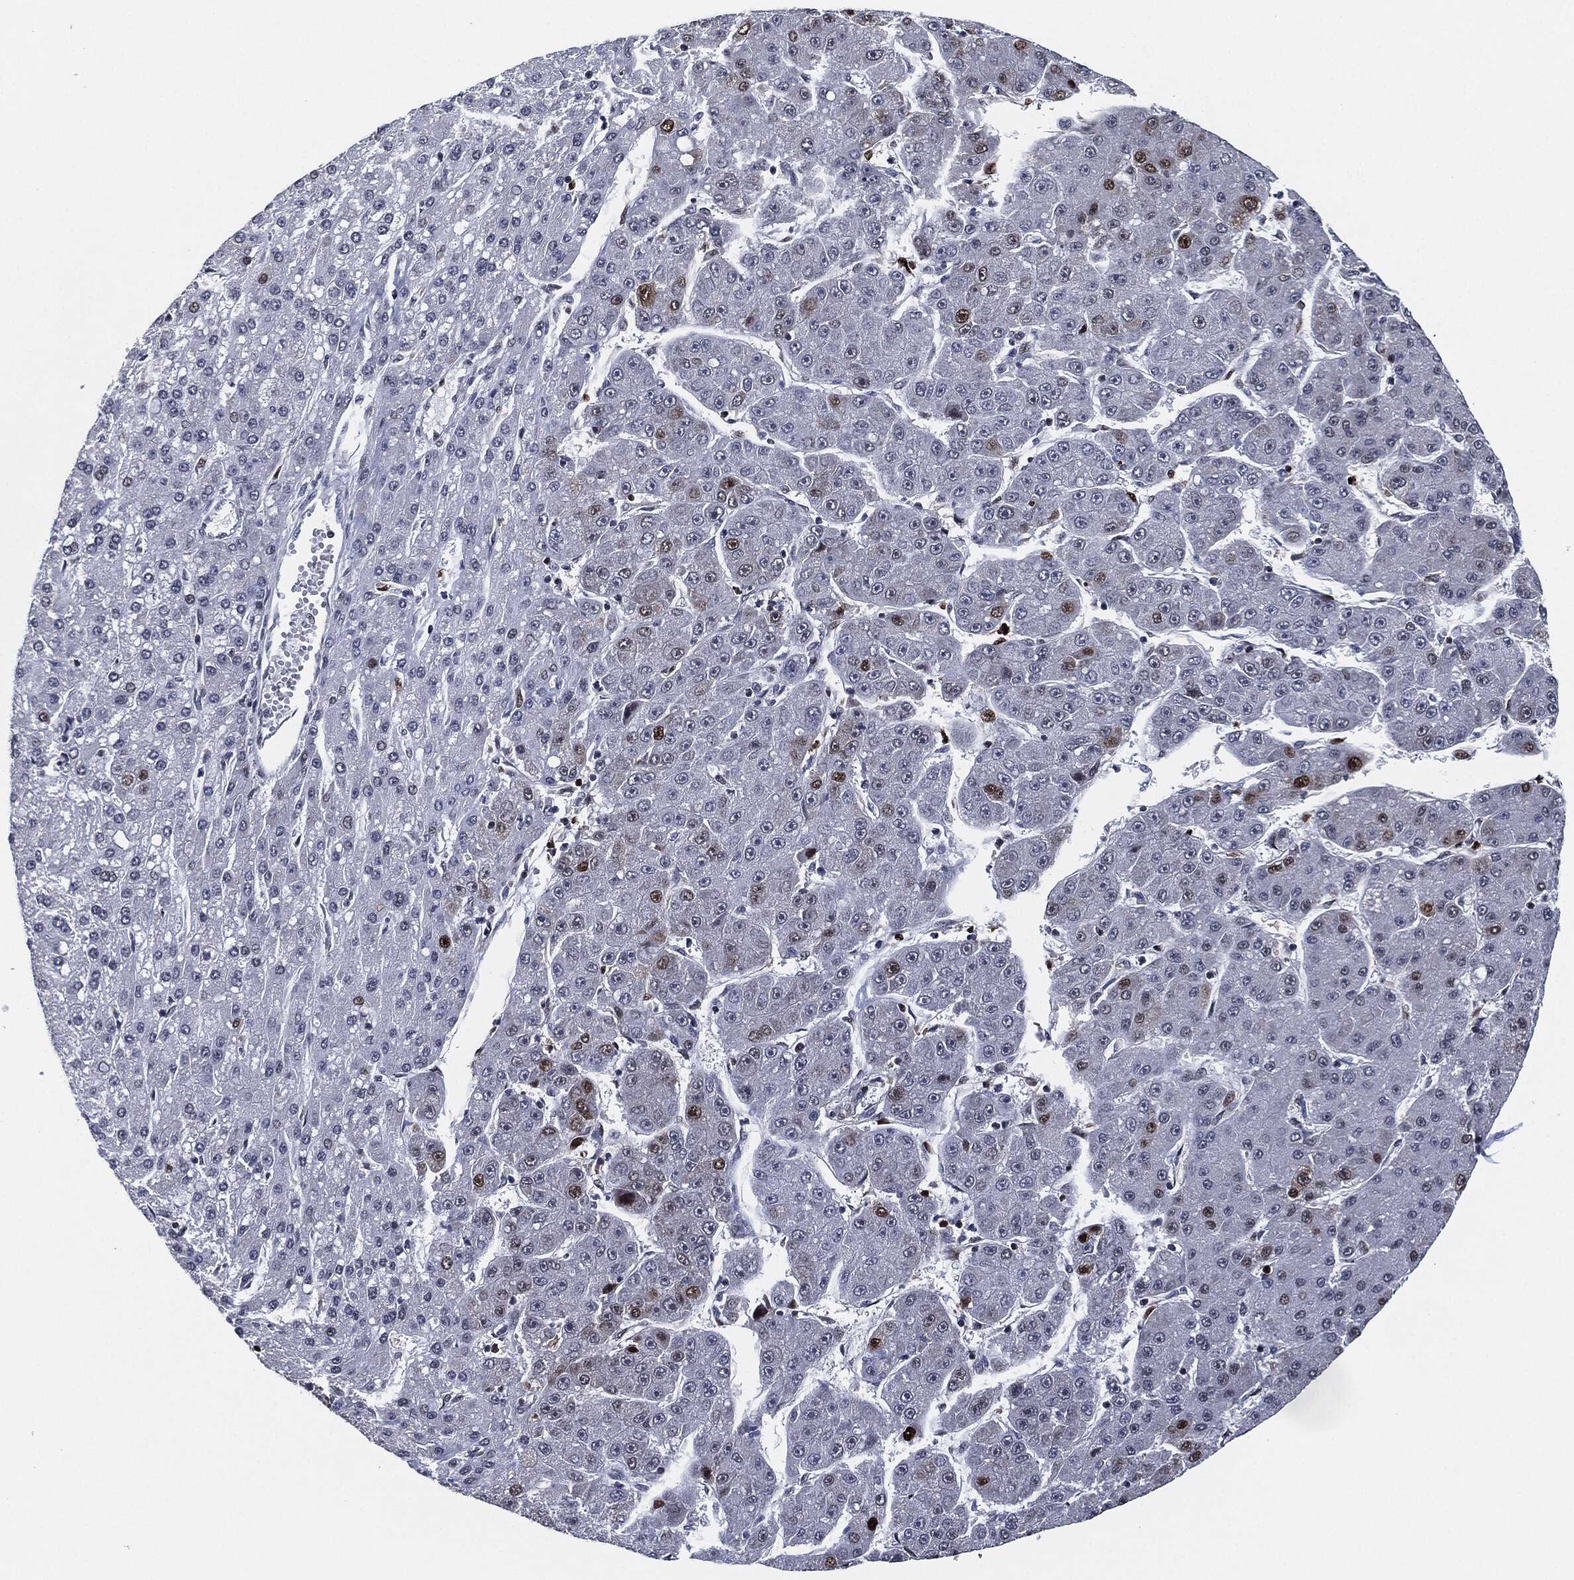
{"staining": {"intensity": "moderate", "quantity": "<25%", "location": "nuclear"}, "tissue": "liver cancer", "cell_type": "Tumor cells", "image_type": "cancer", "snomed": [{"axis": "morphology", "description": "Carcinoma, Hepatocellular, NOS"}, {"axis": "topography", "description": "Liver"}], "caption": "Protein analysis of hepatocellular carcinoma (liver) tissue reveals moderate nuclear staining in about <25% of tumor cells.", "gene": "PCNA", "patient": {"sex": "male", "age": 67}}